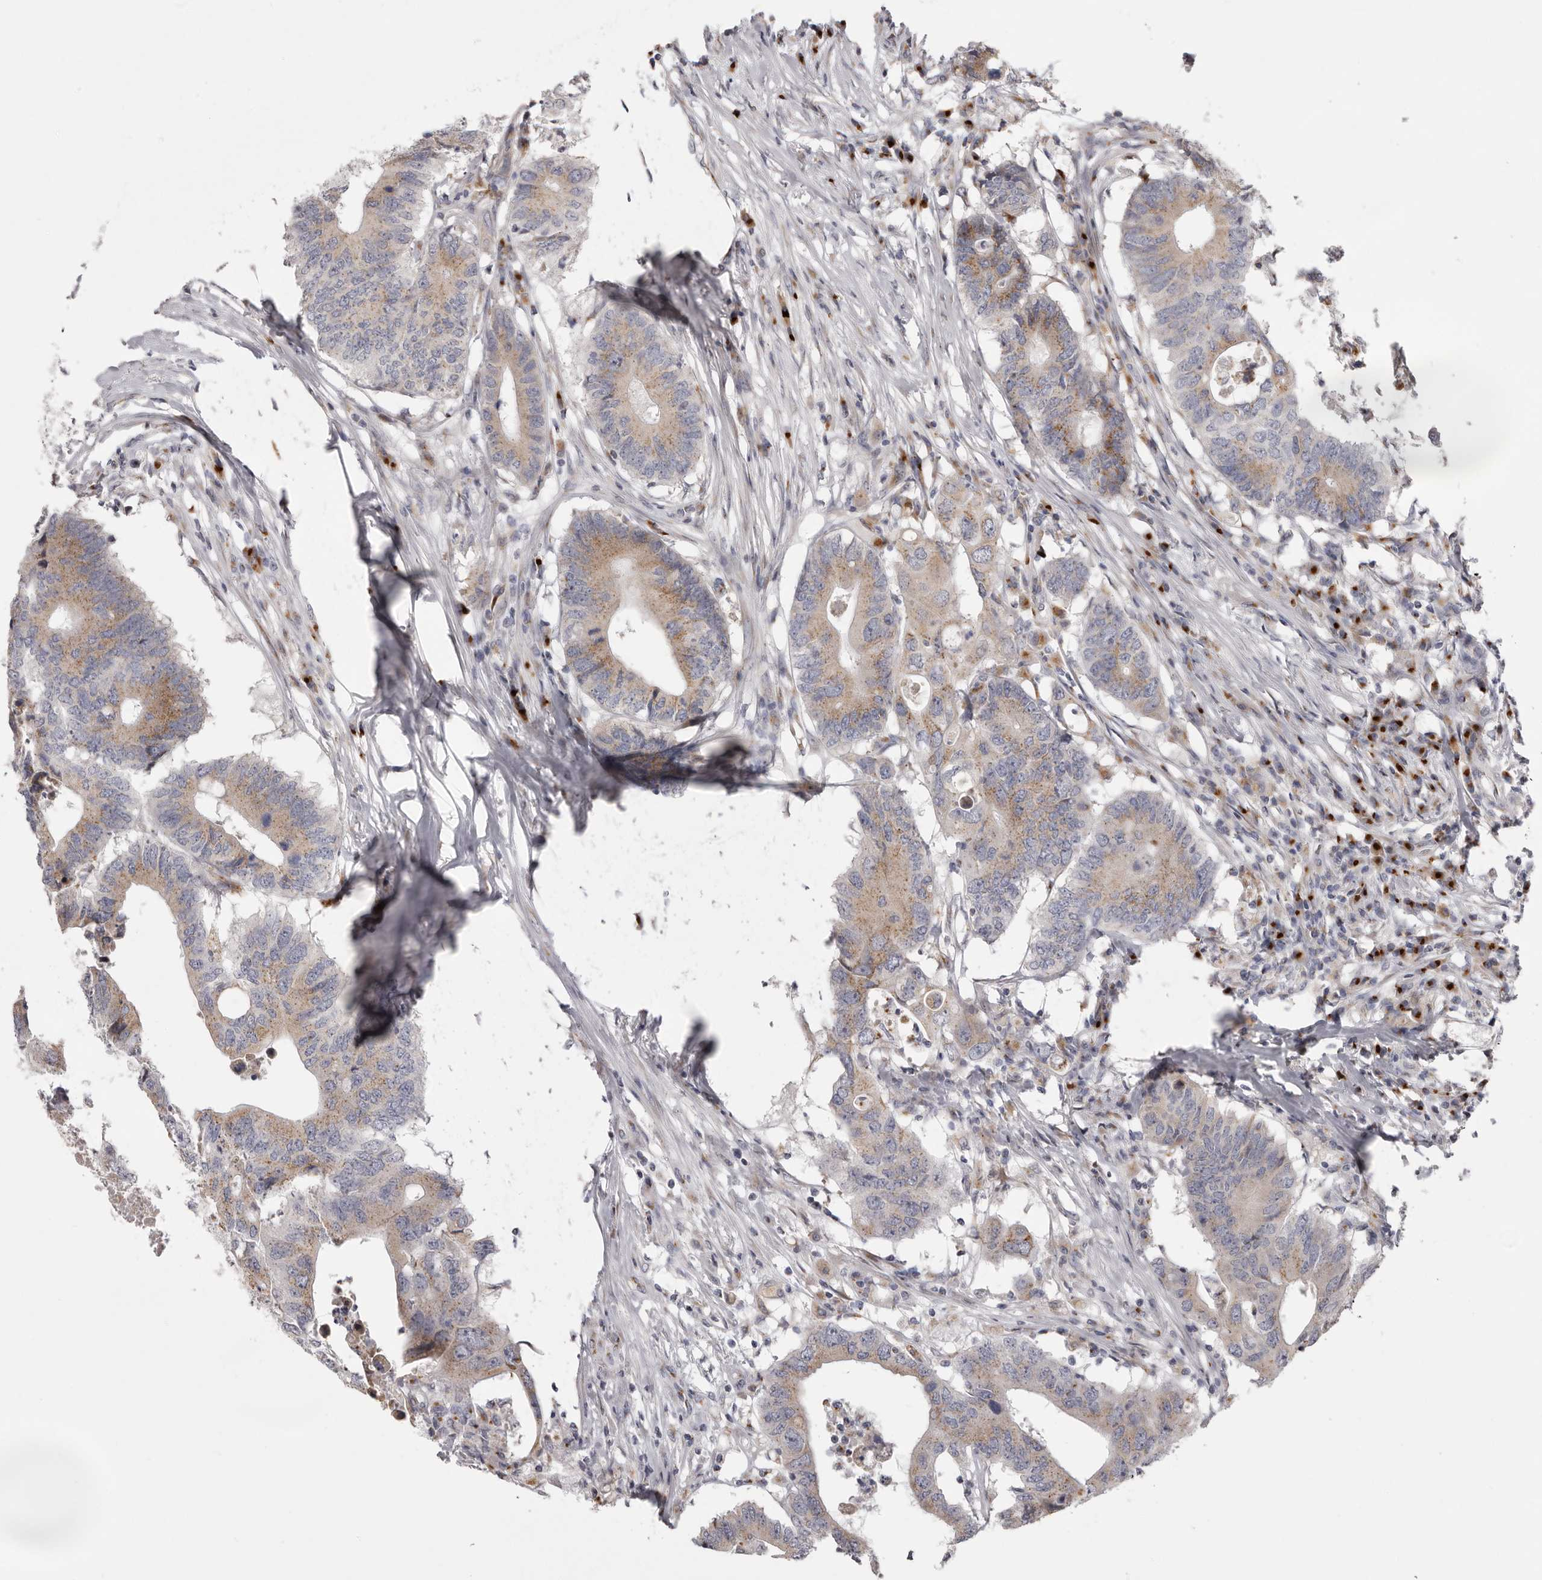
{"staining": {"intensity": "moderate", "quantity": "25%-75%", "location": "cytoplasmic/membranous"}, "tissue": "colorectal cancer", "cell_type": "Tumor cells", "image_type": "cancer", "snomed": [{"axis": "morphology", "description": "Adenocarcinoma, NOS"}, {"axis": "topography", "description": "Colon"}], "caption": "Human colorectal cancer (adenocarcinoma) stained for a protein (brown) shows moderate cytoplasmic/membranous positive expression in approximately 25%-75% of tumor cells.", "gene": "WDR47", "patient": {"sex": "male", "age": 71}}